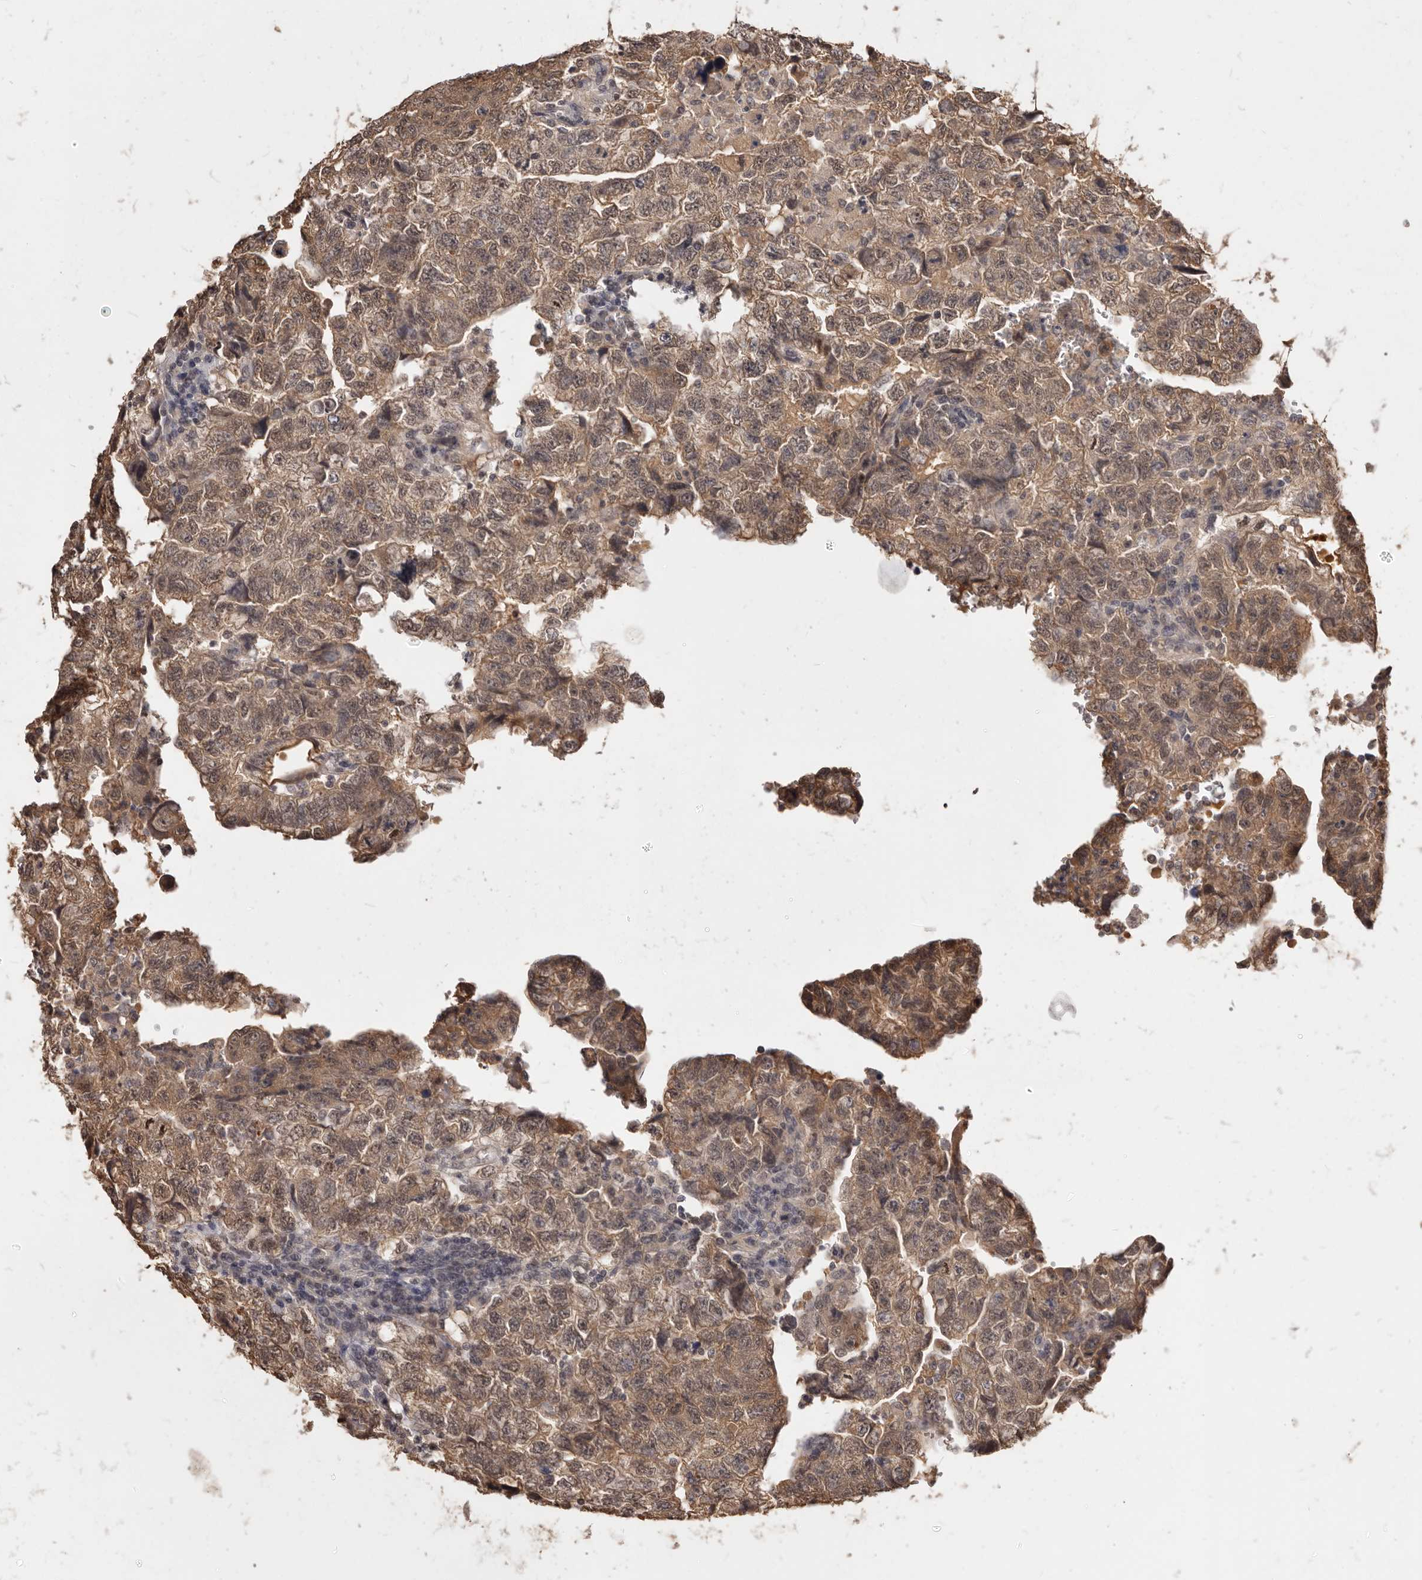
{"staining": {"intensity": "moderate", "quantity": ">75%", "location": "cytoplasmic/membranous,nuclear"}, "tissue": "testis cancer", "cell_type": "Tumor cells", "image_type": "cancer", "snomed": [{"axis": "morphology", "description": "Carcinoma, Embryonal, NOS"}, {"axis": "topography", "description": "Testis"}], "caption": "Brown immunohistochemical staining in human embryonal carcinoma (testis) reveals moderate cytoplasmic/membranous and nuclear positivity in approximately >75% of tumor cells. The staining was performed using DAB (3,3'-diaminobenzidine), with brown indicating positive protein expression. Nuclei are stained blue with hematoxylin.", "gene": "TSPAN13", "patient": {"sex": "male", "age": 36}}